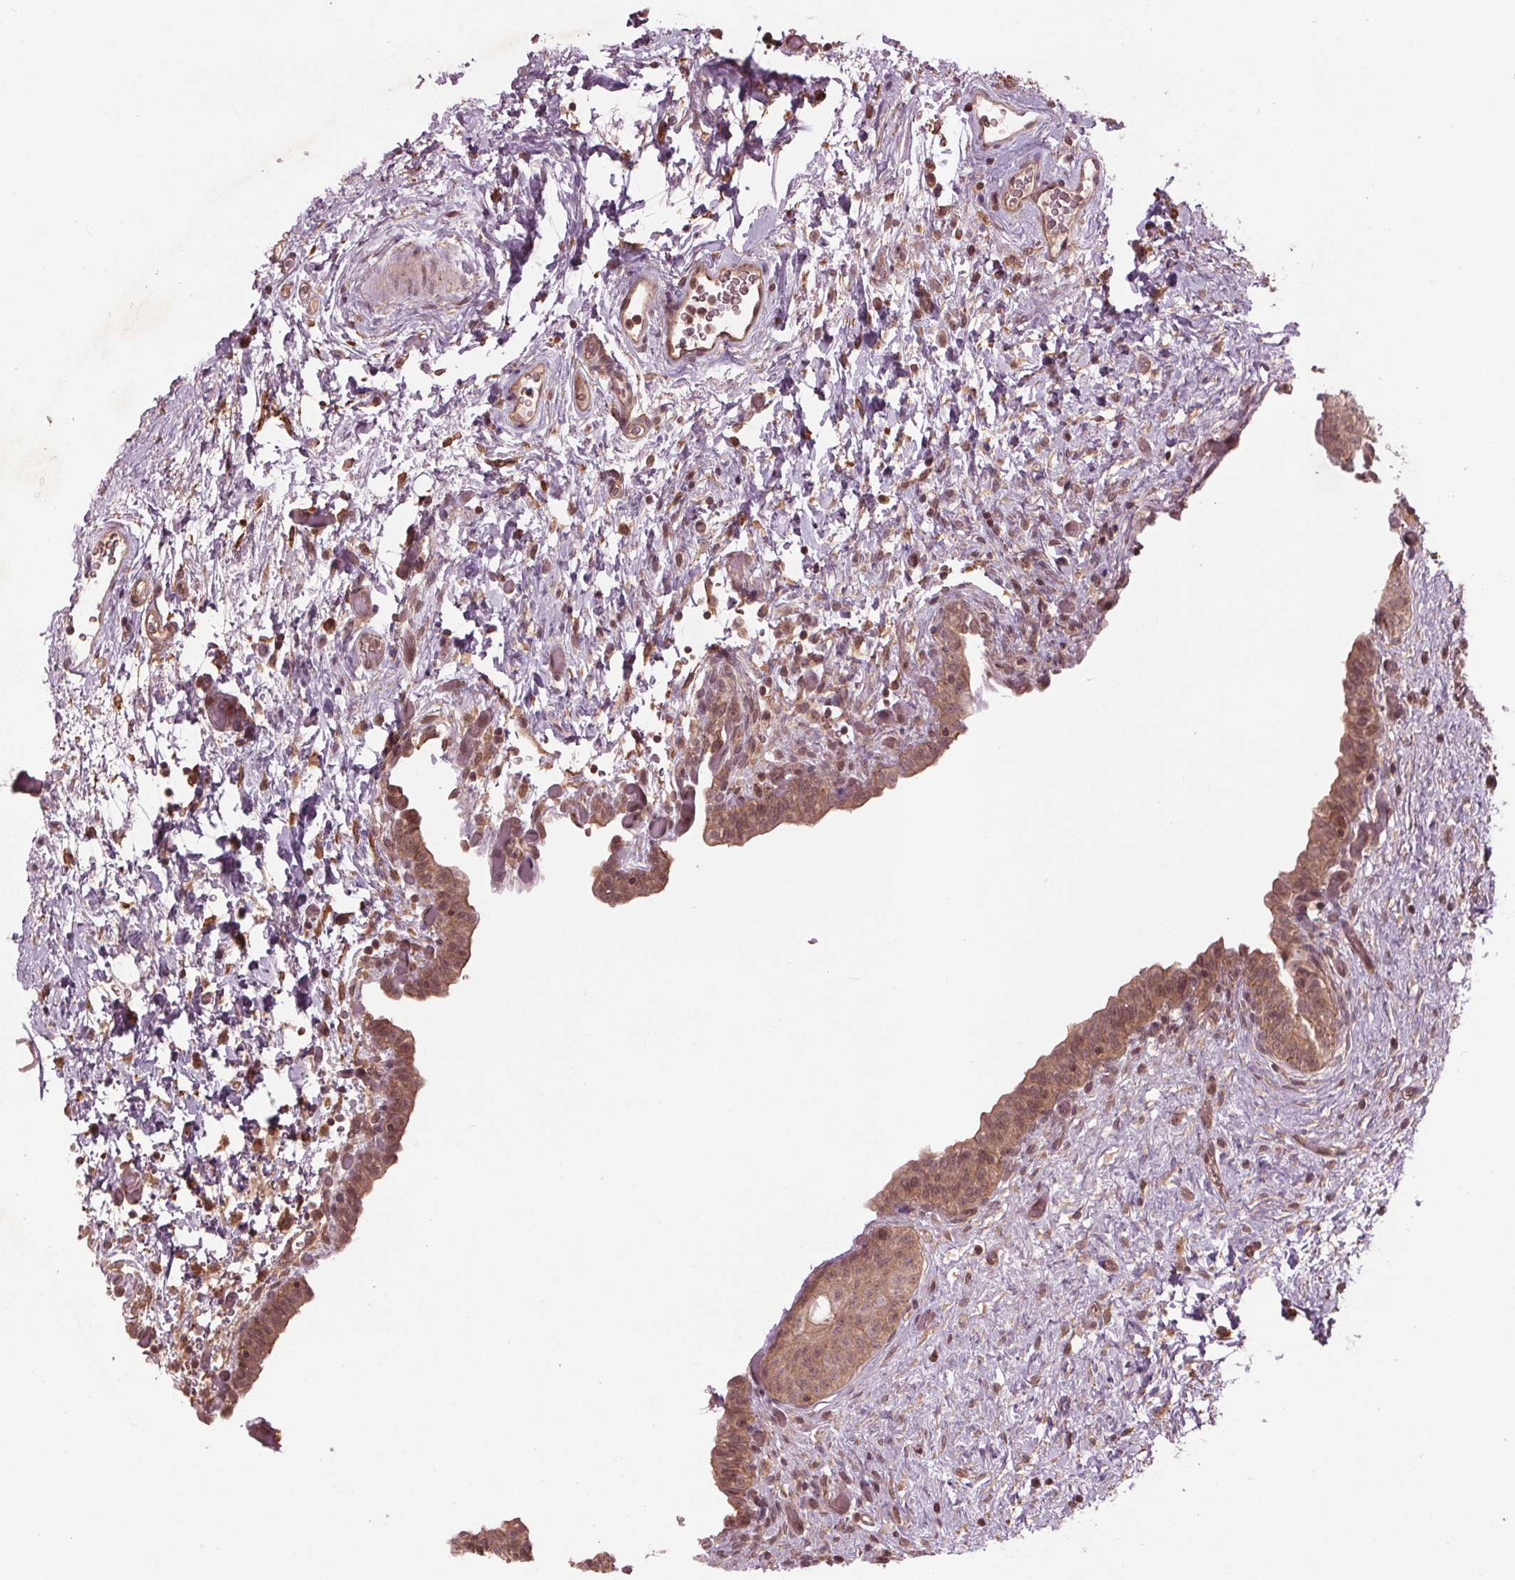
{"staining": {"intensity": "moderate", "quantity": ">75%", "location": "cytoplasmic/membranous,nuclear"}, "tissue": "urinary bladder", "cell_type": "Urothelial cells", "image_type": "normal", "snomed": [{"axis": "morphology", "description": "Normal tissue, NOS"}, {"axis": "topography", "description": "Urinary bladder"}], "caption": "Unremarkable urinary bladder demonstrates moderate cytoplasmic/membranous,nuclear positivity in about >75% of urothelial cells.", "gene": "BTBD1", "patient": {"sex": "male", "age": 69}}